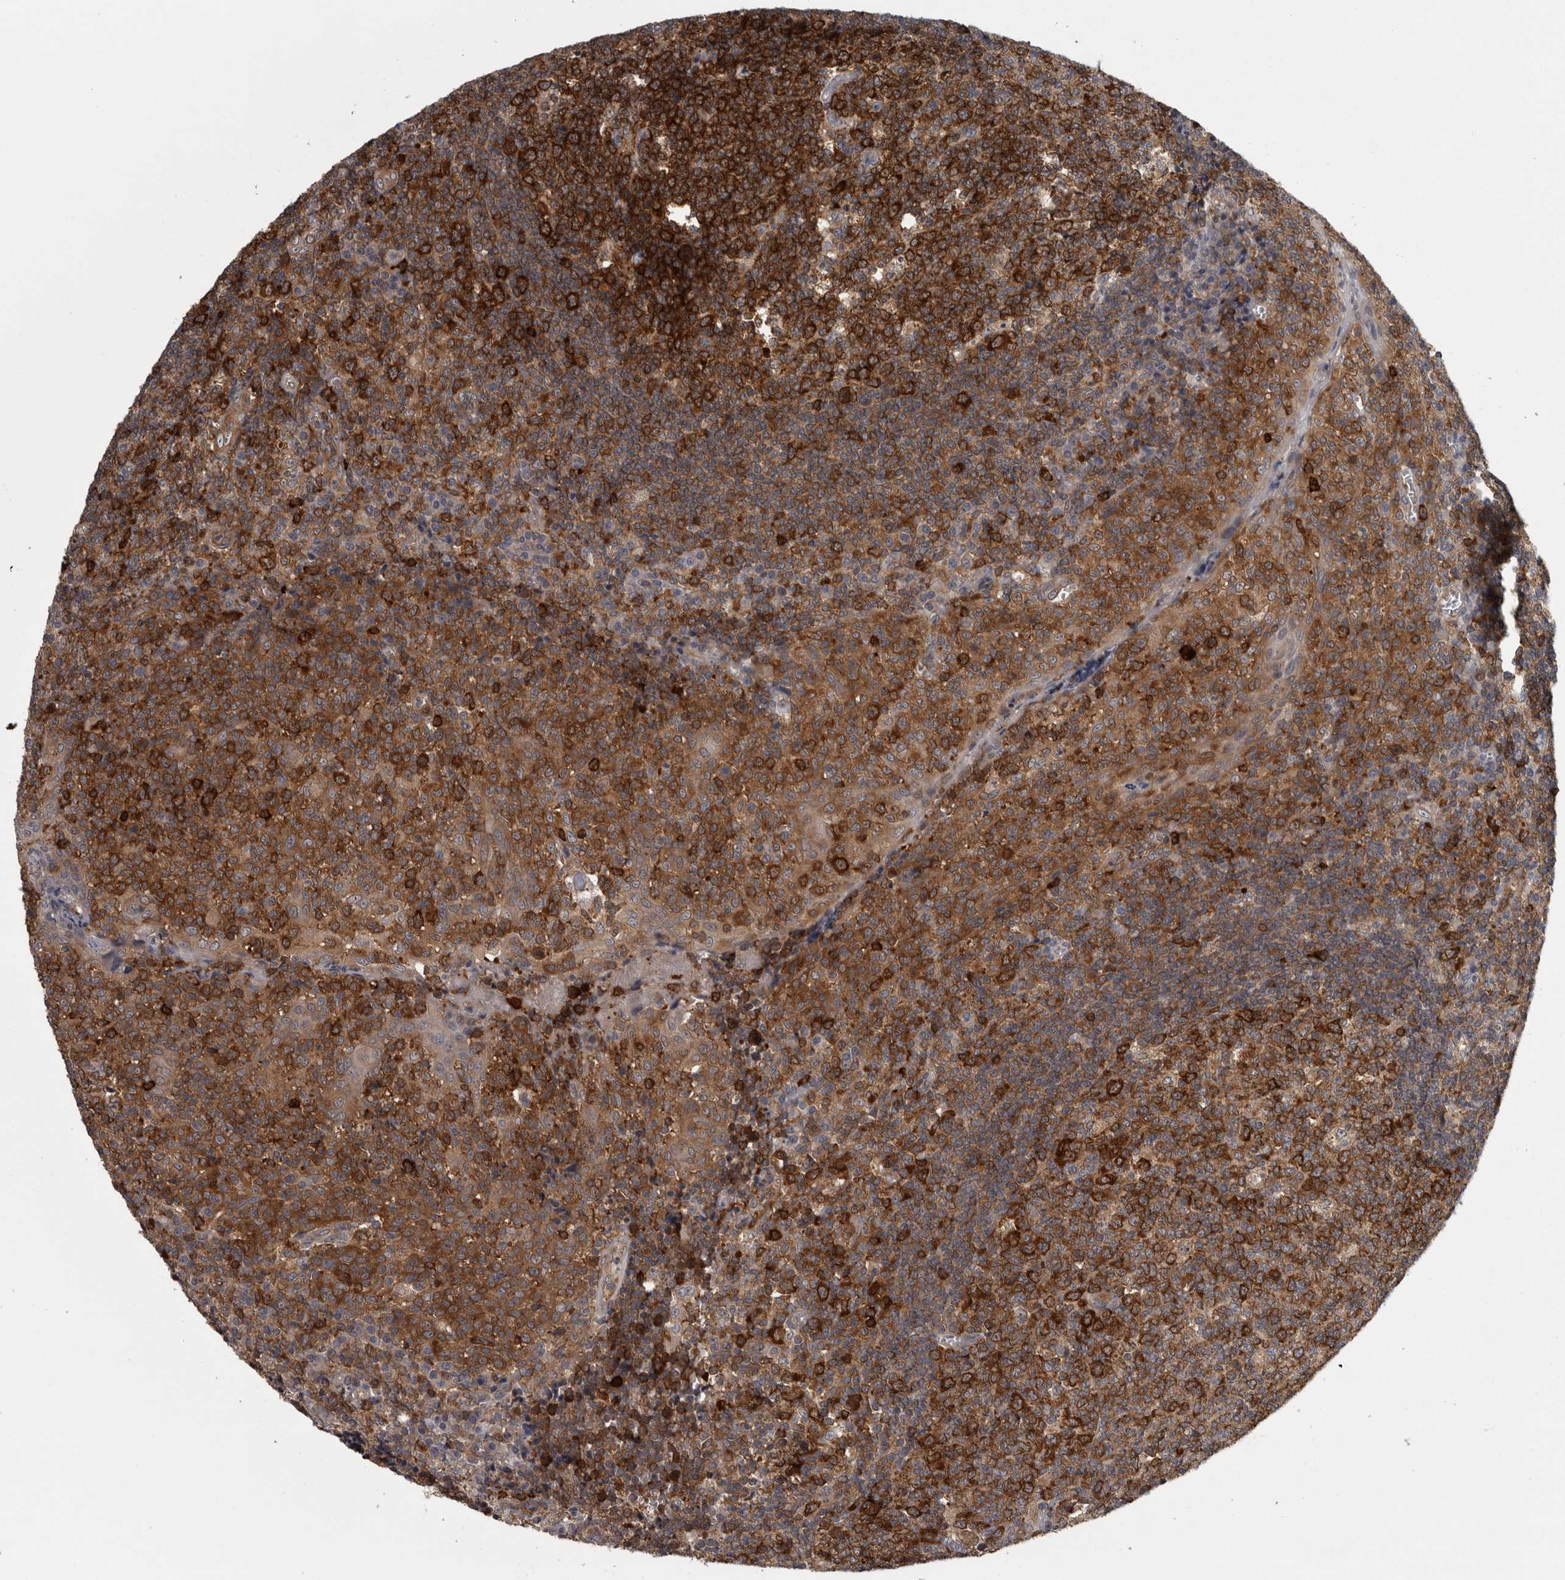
{"staining": {"intensity": "strong", "quantity": ">75%", "location": "cytoplasmic/membranous"}, "tissue": "tonsil", "cell_type": "Germinal center cells", "image_type": "normal", "snomed": [{"axis": "morphology", "description": "Normal tissue, NOS"}, {"axis": "topography", "description": "Tonsil"}], "caption": "Immunohistochemical staining of unremarkable tonsil displays high levels of strong cytoplasmic/membranous expression in about >75% of germinal center cells.", "gene": "CACYBP", "patient": {"sex": "female", "age": 19}}